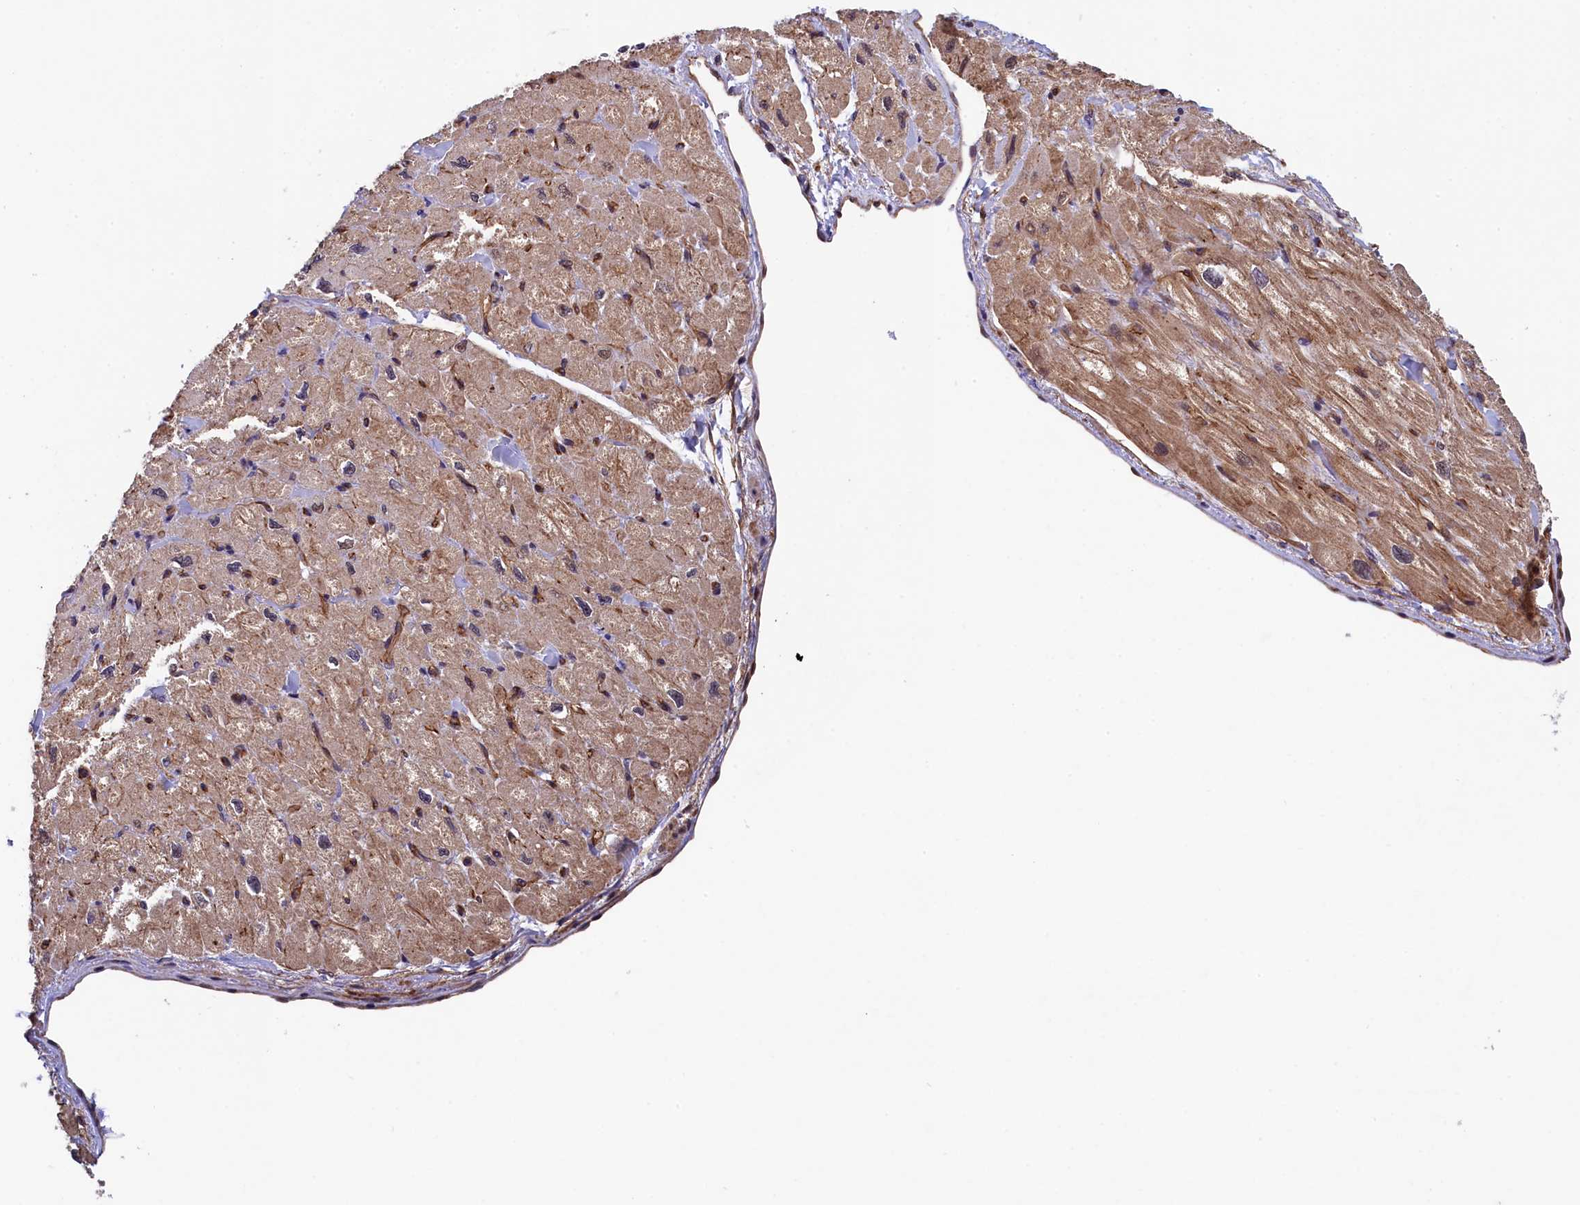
{"staining": {"intensity": "moderate", "quantity": ">75%", "location": "cytoplasmic/membranous"}, "tissue": "heart muscle", "cell_type": "Cardiomyocytes", "image_type": "normal", "snomed": [{"axis": "morphology", "description": "Normal tissue, NOS"}, {"axis": "topography", "description": "Heart"}], "caption": "IHC photomicrograph of normal heart muscle stained for a protein (brown), which exhibits medium levels of moderate cytoplasmic/membranous staining in about >75% of cardiomyocytes.", "gene": "ARL14EP", "patient": {"sex": "male", "age": 65}}